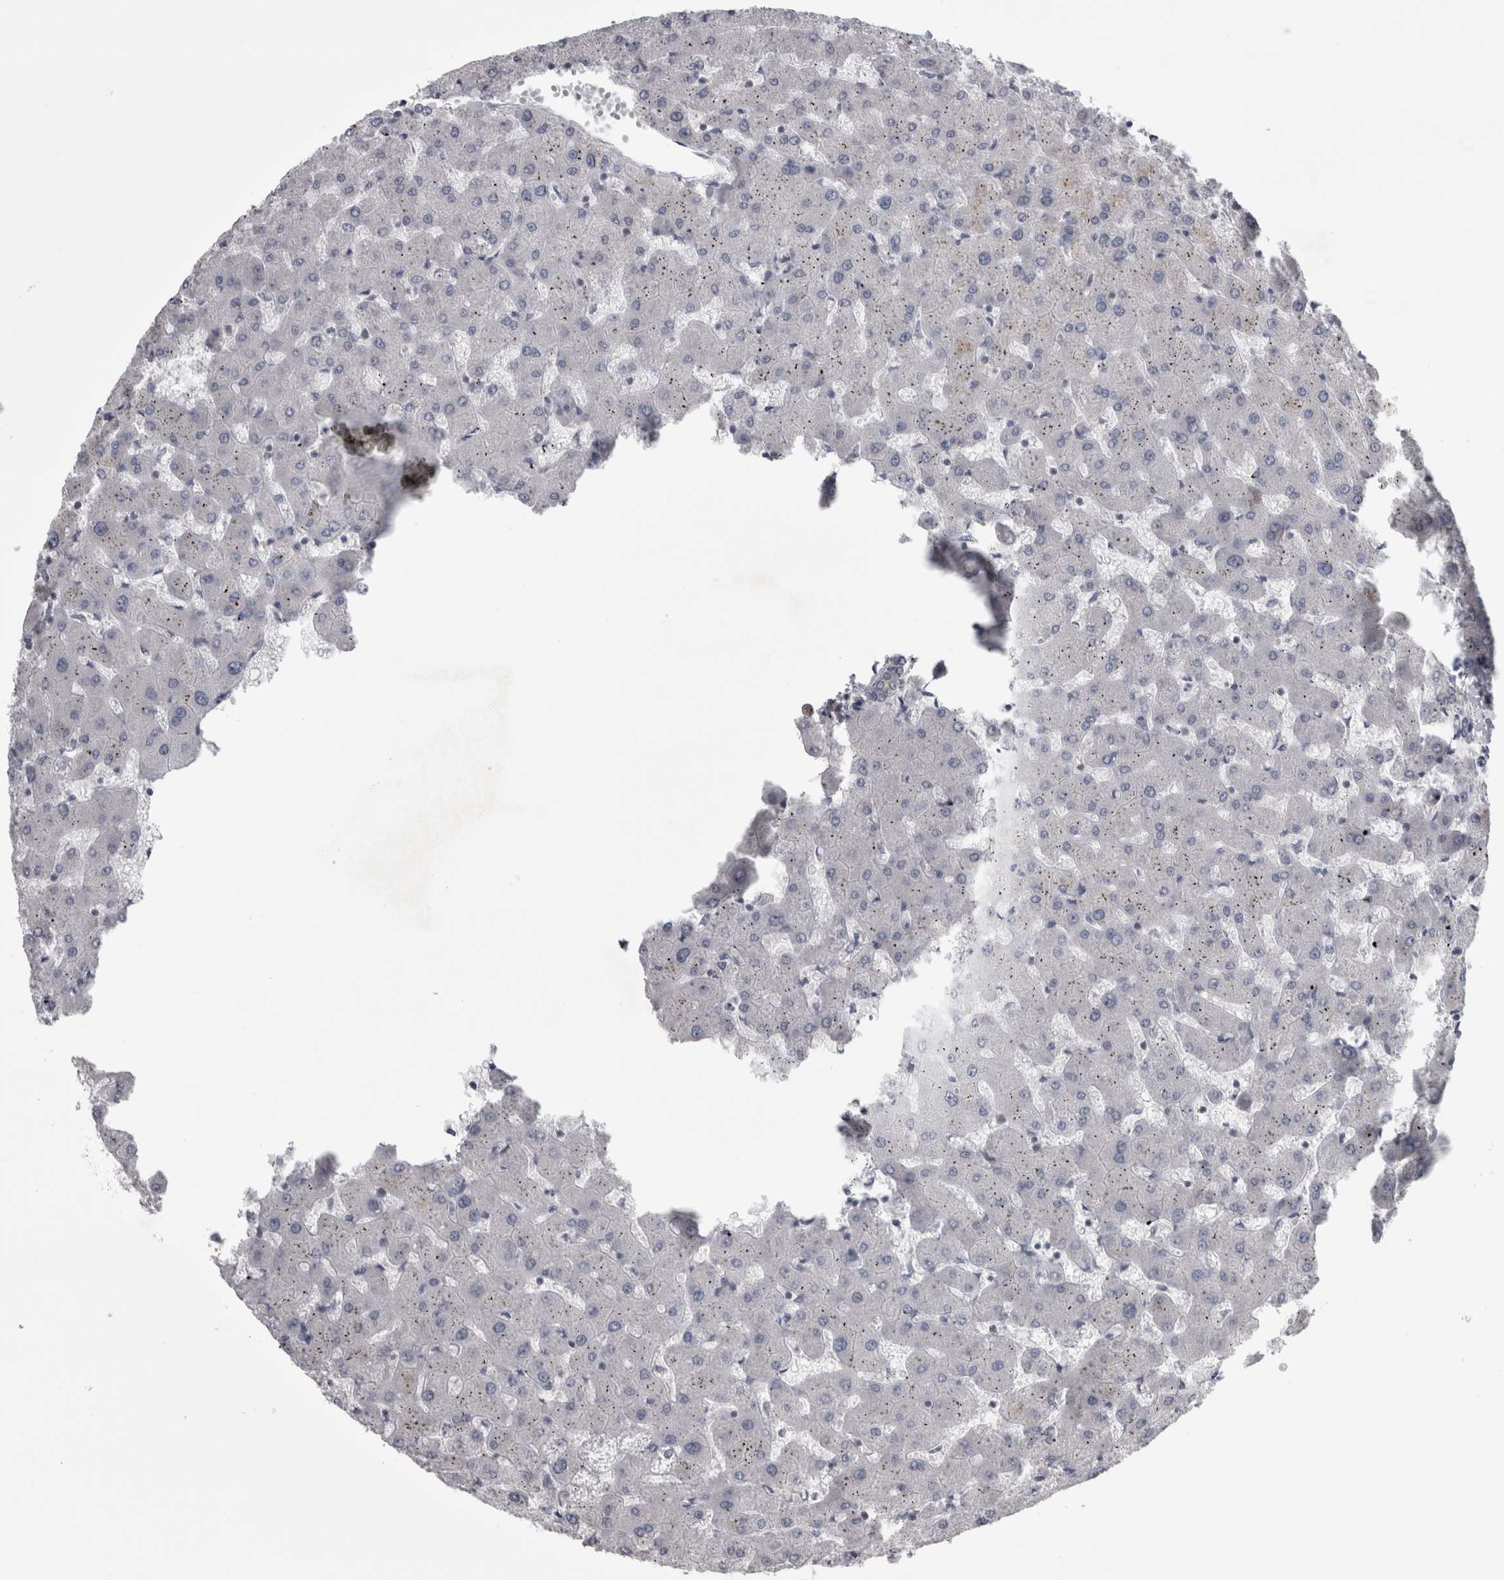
{"staining": {"intensity": "negative", "quantity": "none", "location": "none"}, "tissue": "liver", "cell_type": "Cholangiocytes", "image_type": "normal", "snomed": [{"axis": "morphology", "description": "Normal tissue, NOS"}, {"axis": "topography", "description": "Liver"}], "caption": "The immunohistochemistry (IHC) photomicrograph has no significant positivity in cholangiocytes of liver.", "gene": "PRRC2C", "patient": {"sex": "female", "age": 63}}